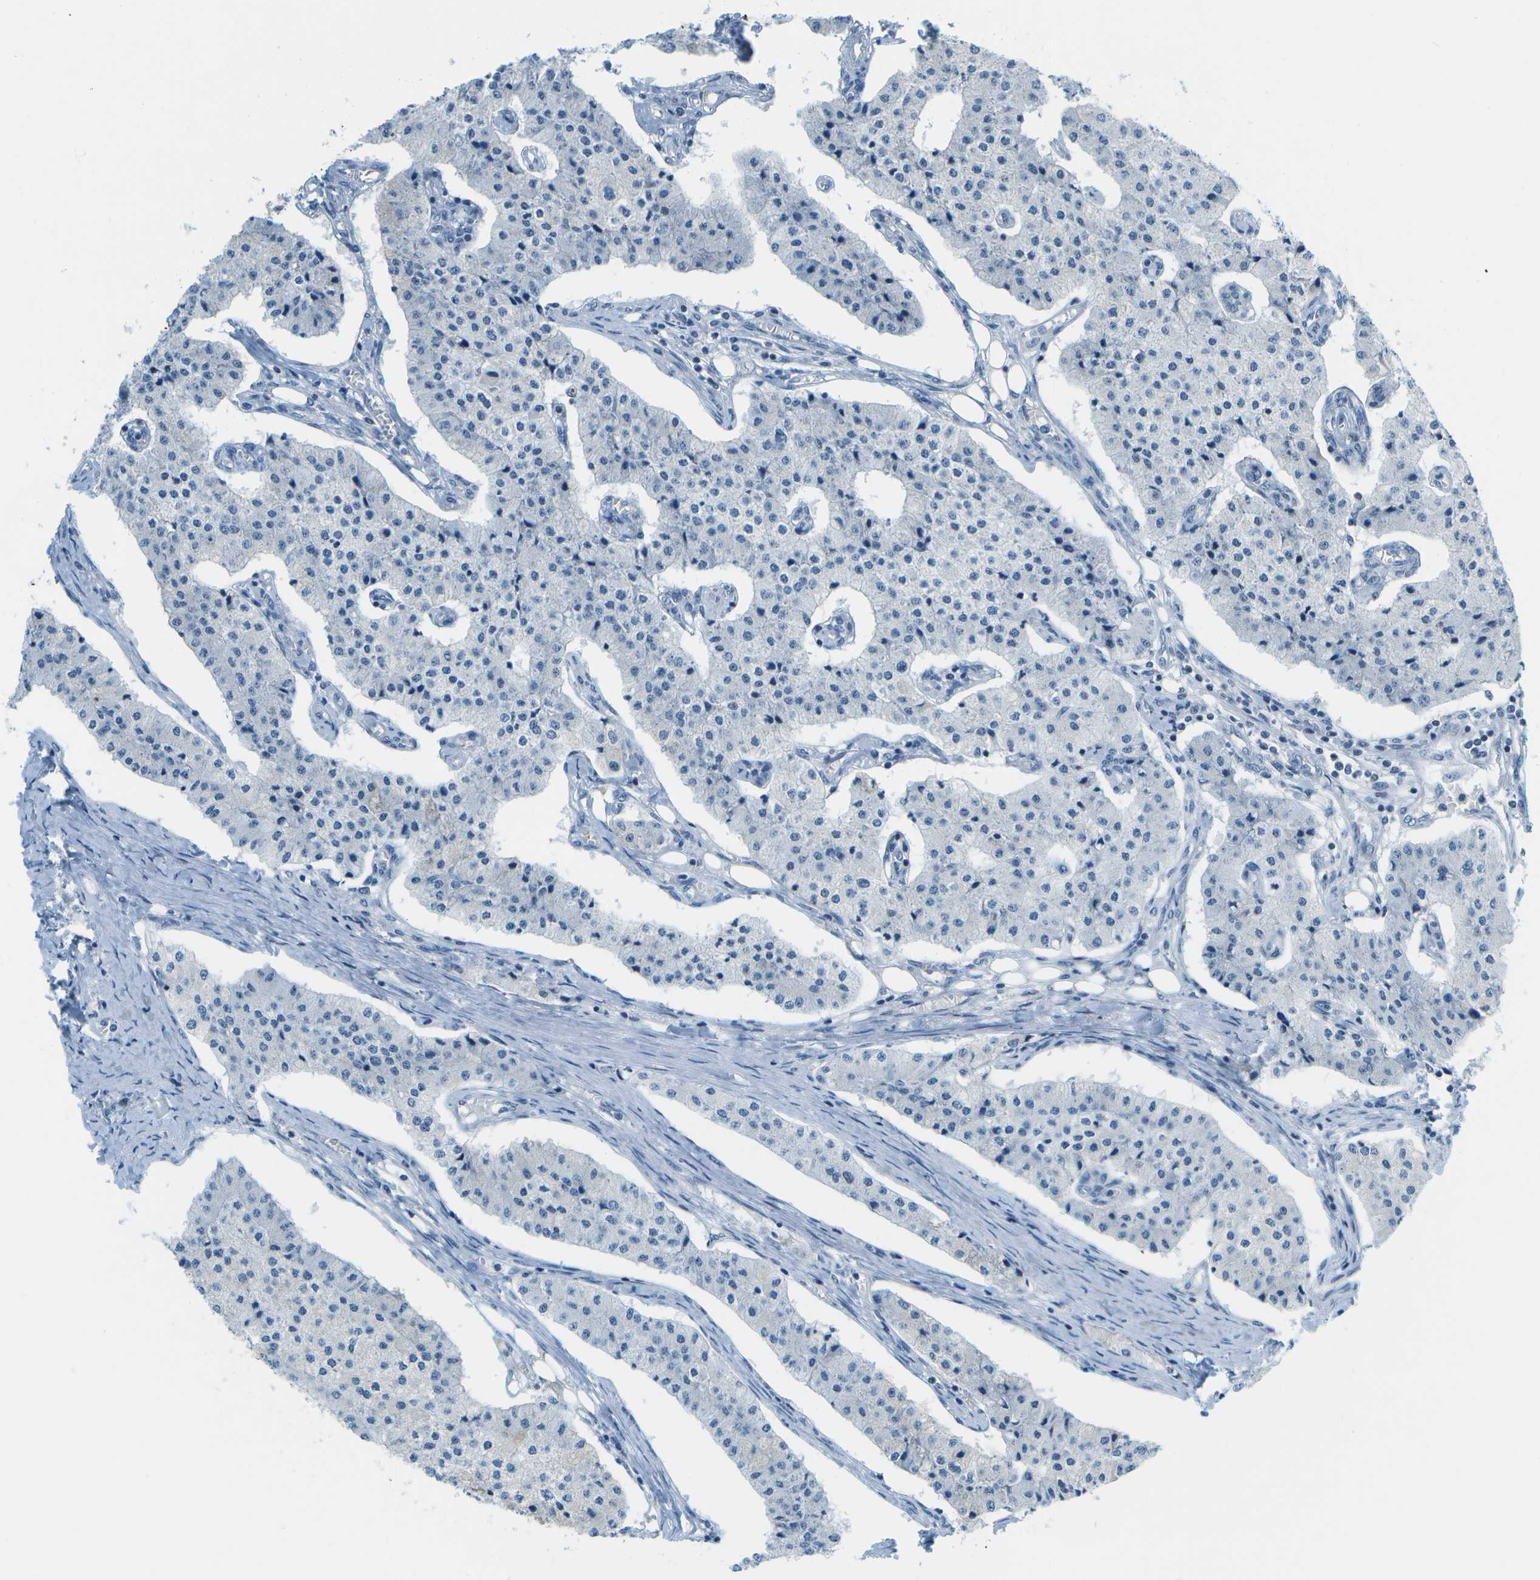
{"staining": {"intensity": "negative", "quantity": "none", "location": "none"}, "tissue": "carcinoid", "cell_type": "Tumor cells", "image_type": "cancer", "snomed": [{"axis": "morphology", "description": "Carcinoid, malignant, NOS"}, {"axis": "topography", "description": "Colon"}], "caption": "DAB (3,3'-diaminobenzidine) immunohistochemical staining of human carcinoid demonstrates no significant positivity in tumor cells.", "gene": "PITHD1", "patient": {"sex": "female", "age": 52}}